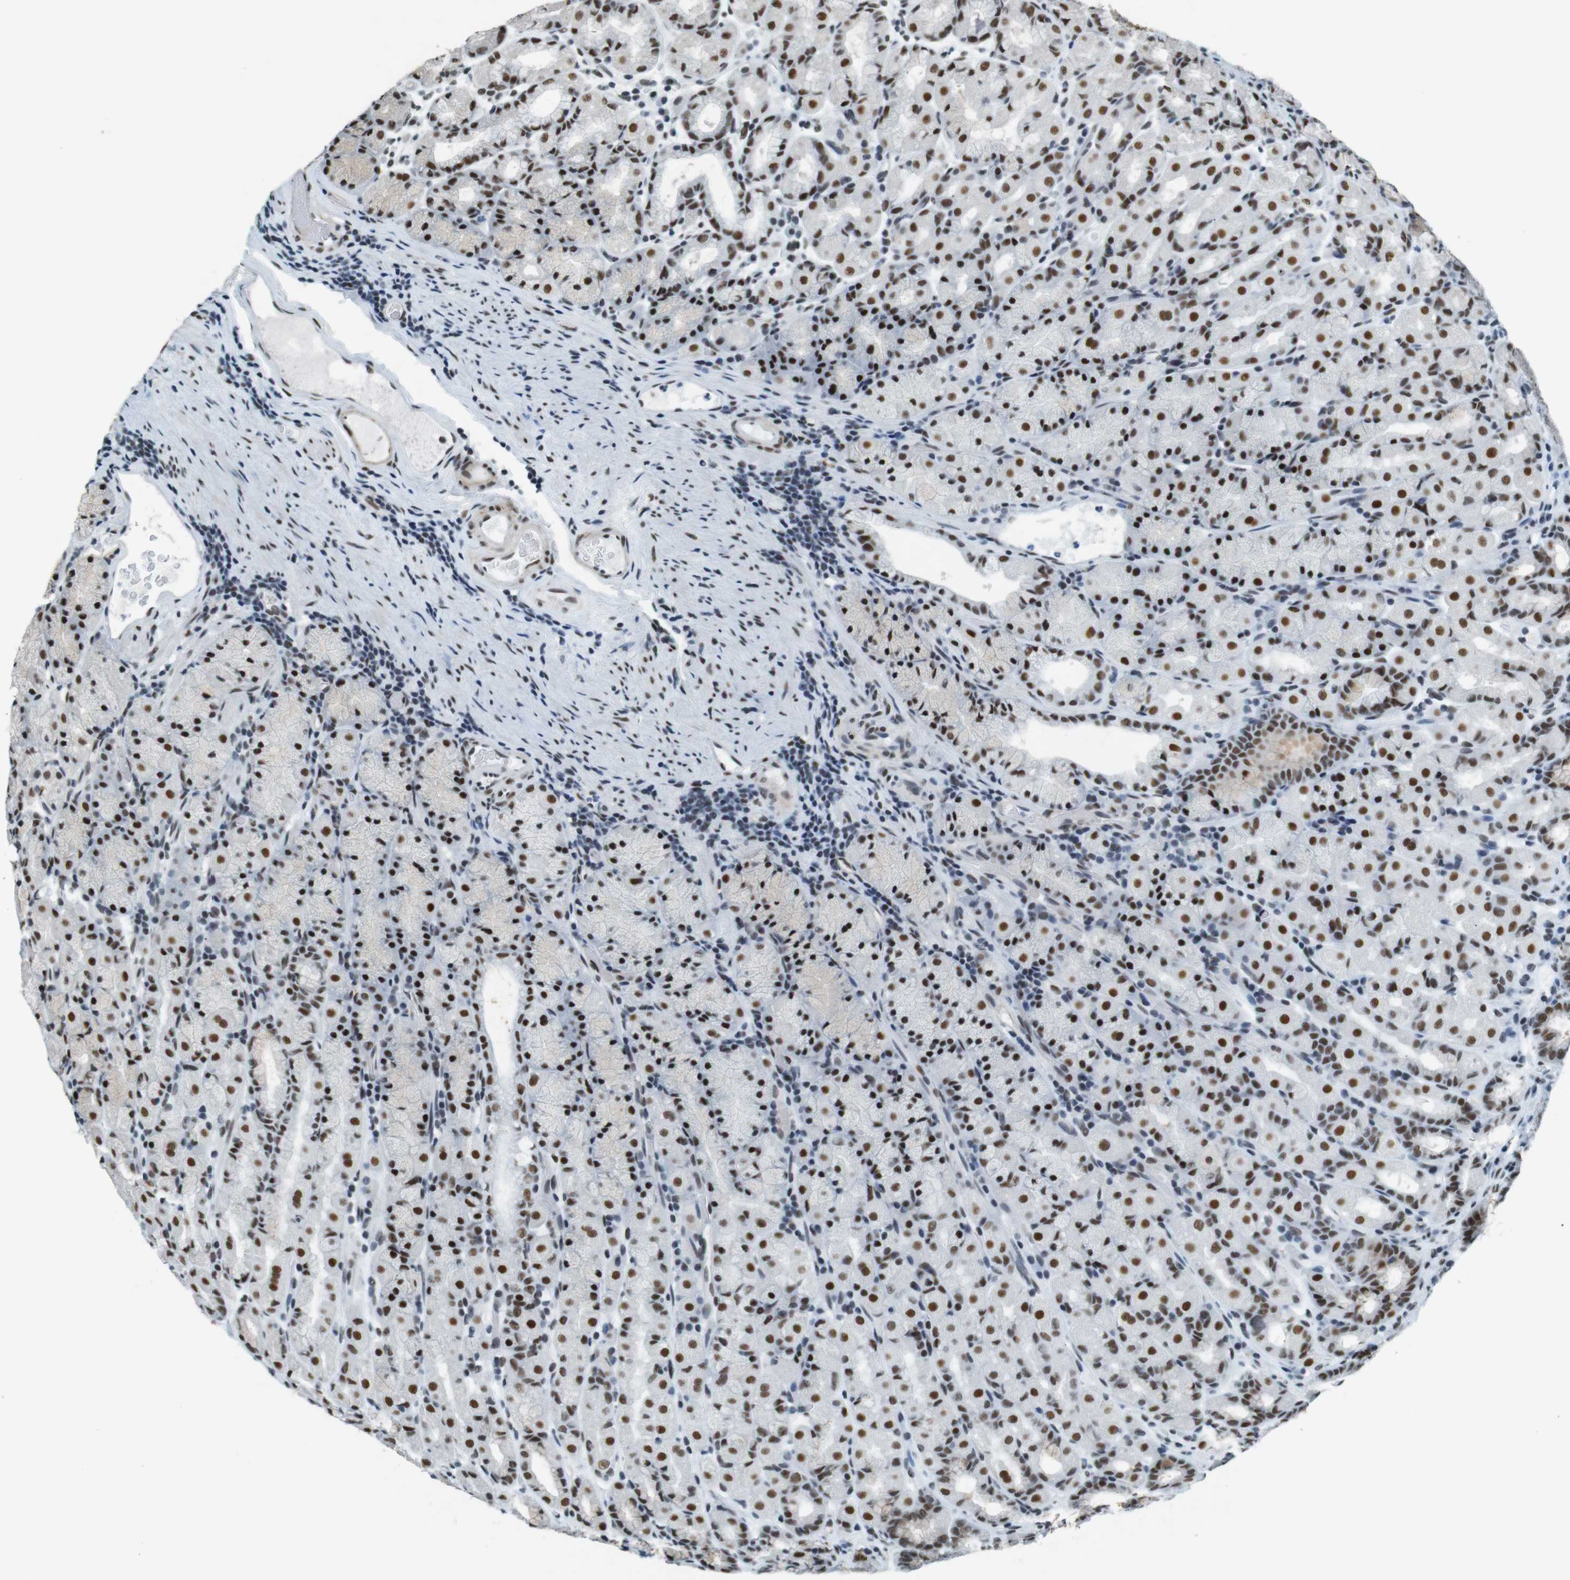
{"staining": {"intensity": "moderate", "quantity": ">75%", "location": "cytoplasmic/membranous,nuclear"}, "tissue": "stomach", "cell_type": "Glandular cells", "image_type": "normal", "snomed": [{"axis": "morphology", "description": "Normal tissue, NOS"}, {"axis": "topography", "description": "Stomach, upper"}], "caption": "Immunohistochemical staining of unremarkable stomach demonstrates moderate cytoplasmic/membranous,nuclear protein positivity in about >75% of glandular cells. (DAB IHC with brightfield microscopy, high magnification).", "gene": "HEXIM1", "patient": {"sex": "male", "age": 68}}